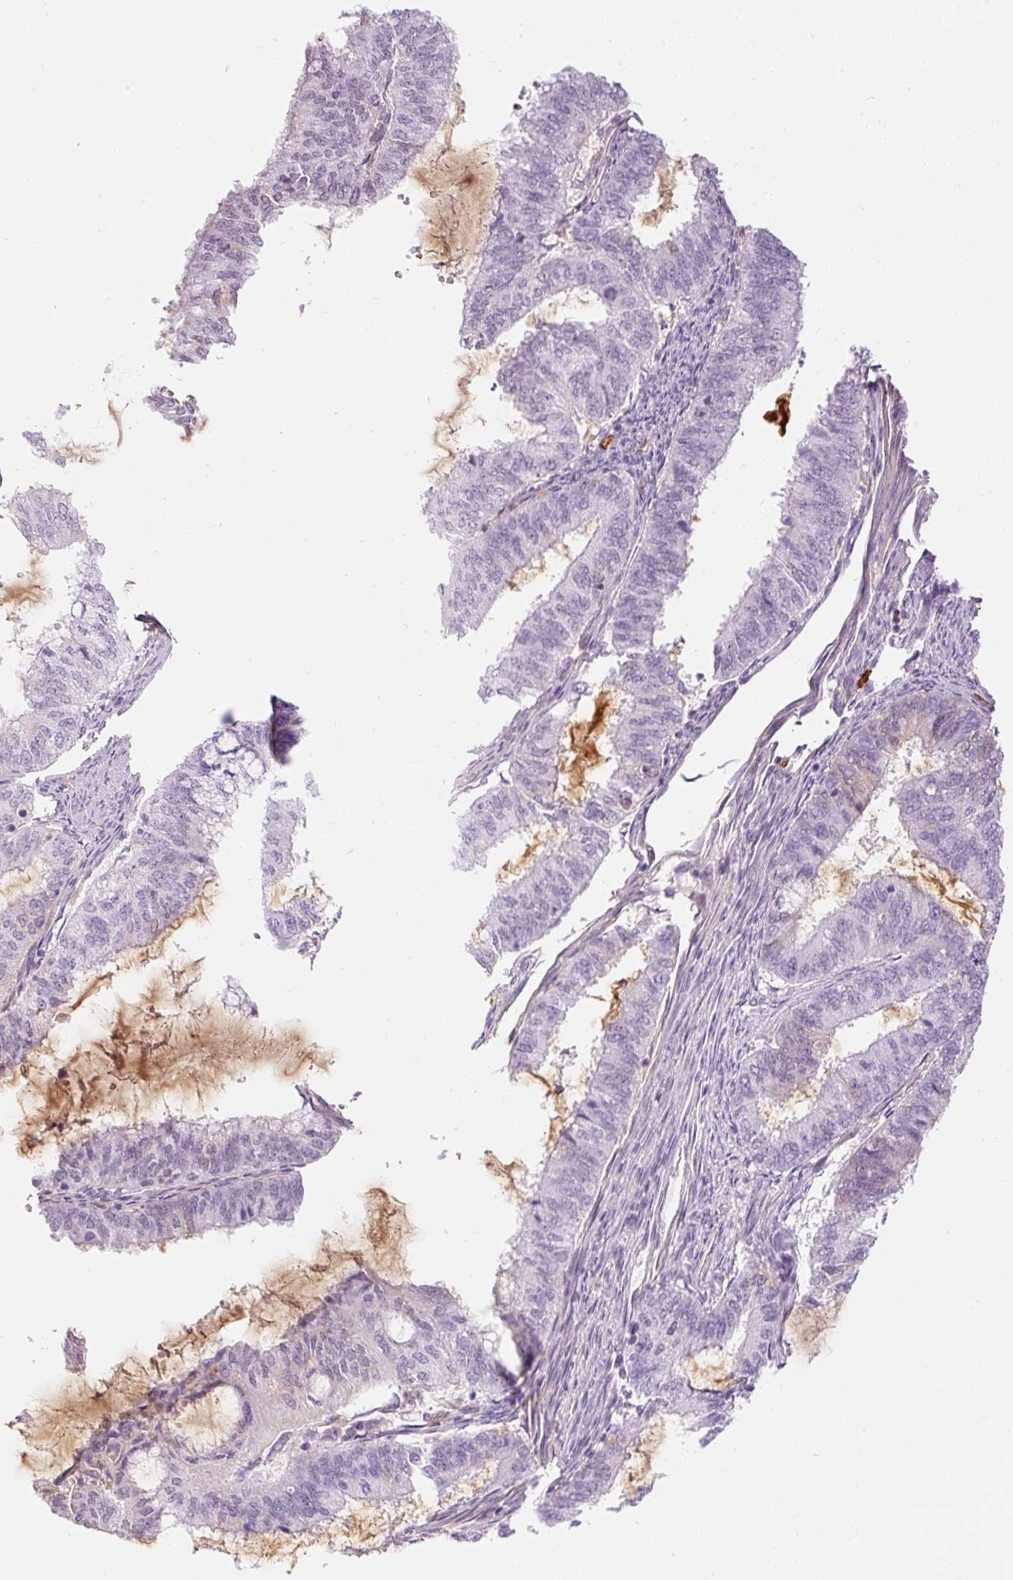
{"staining": {"intensity": "negative", "quantity": "none", "location": "none"}, "tissue": "endometrial cancer", "cell_type": "Tumor cells", "image_type": "cancer", "snomed": [{"axis": "morphology", "description": "Adenocarcinoma, NOS"}, {"axis": "topography", "description": "Endometrium"}], "caption": "The photomicrograph demonstrates no staining of tumor cells in endometrial cancer.", "gene": "PRPF38B", "patient": {"sex": "female", "age": 51}}